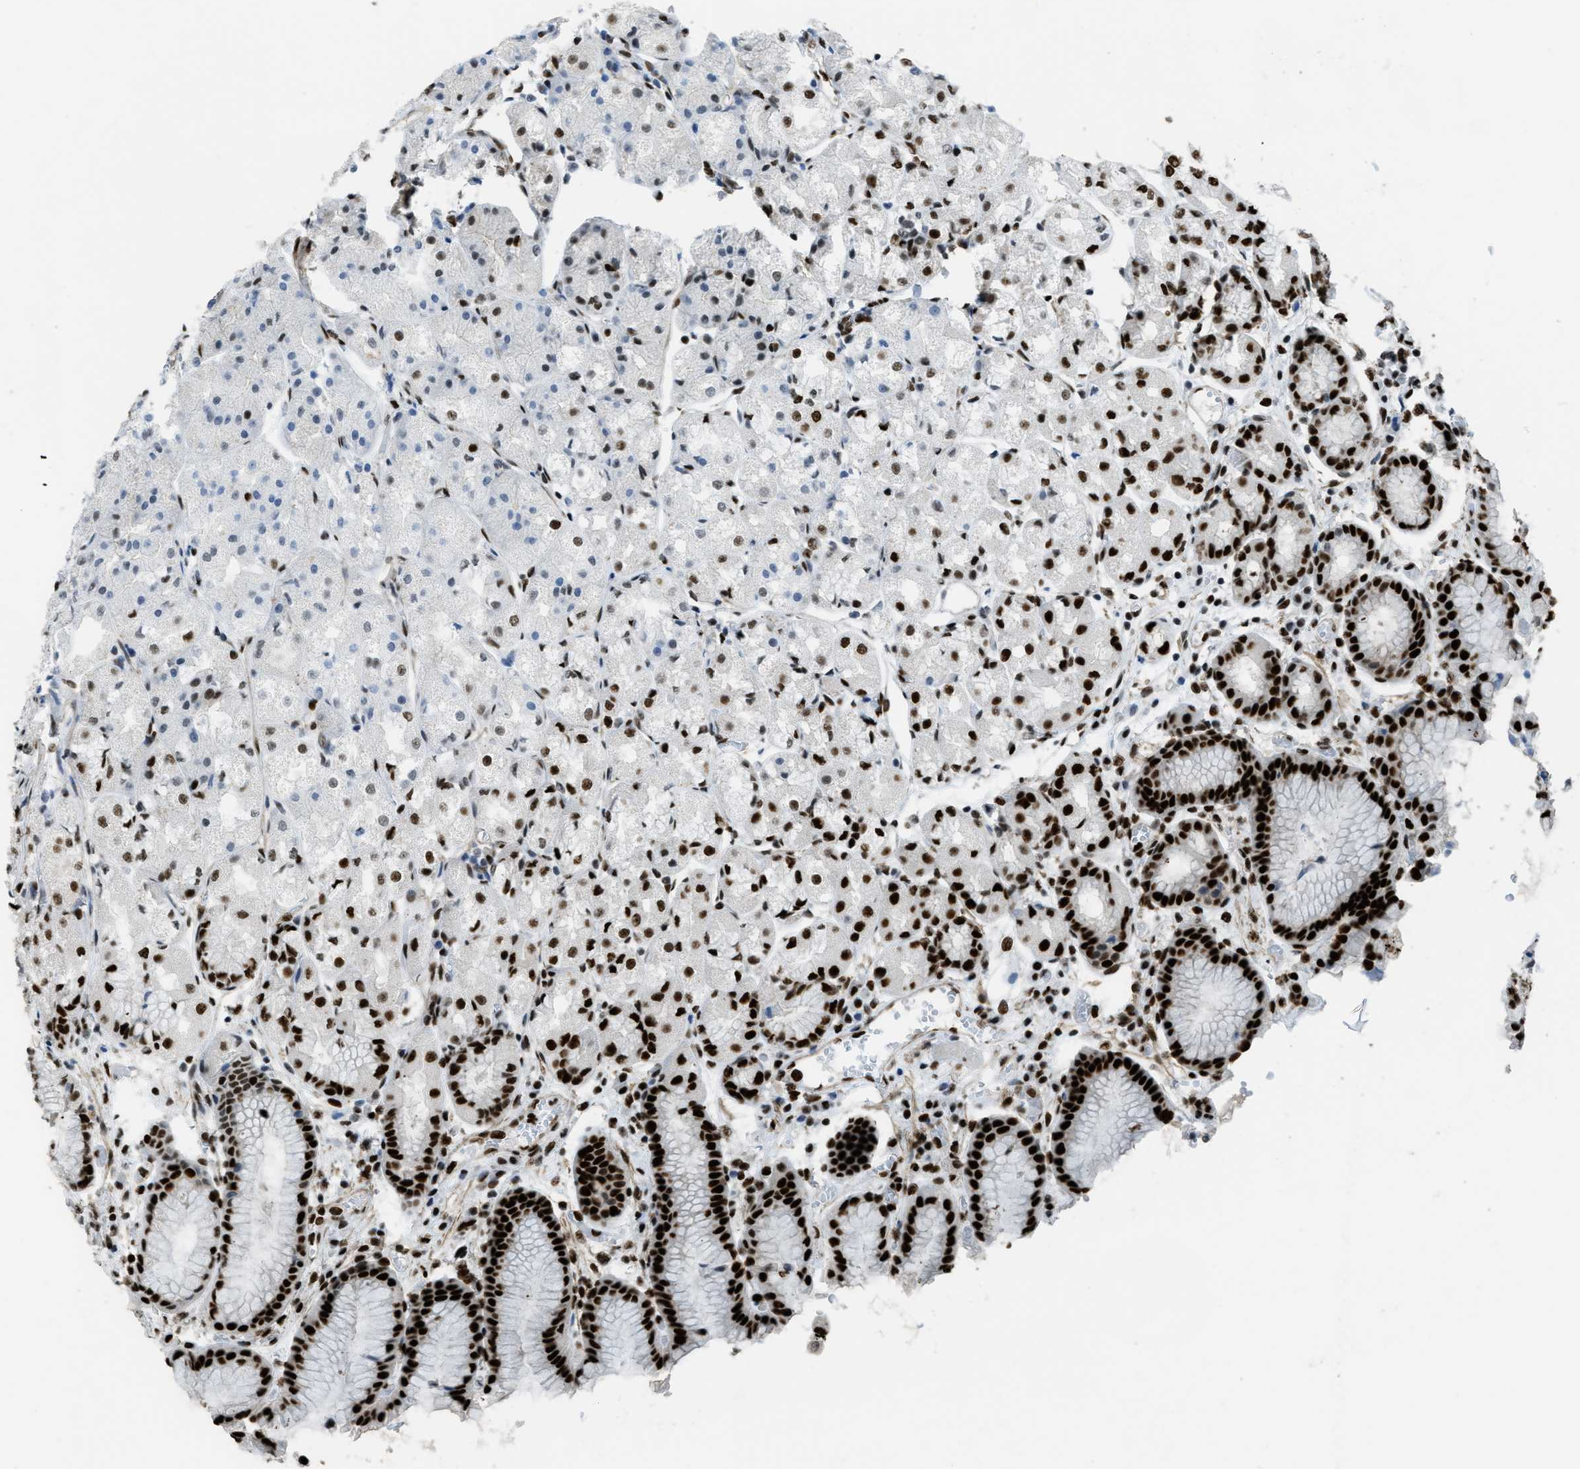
{"staining": {"intensity": "strong", "quantity": ">75%", "location": "nuclear"}, "tissue": "stomach", "cell_type": "Glandular cells", "image_type": "normal", "snomed": [{"axis": "morphology", "description": "Normal tissue, NOS"}, {"axis": "topography", "description": "Stomach, upper"}], "caption": "The immunohistochemical stain shows strong nuclear staining in glandular cells of unremarkable stomach. (Stains: DAB in brown, nuclei in blue, Microscopy: brightfield microscopy at high magnification).", "gene": "ZNF207", "patient": {"sex": "male", "age": 72}}